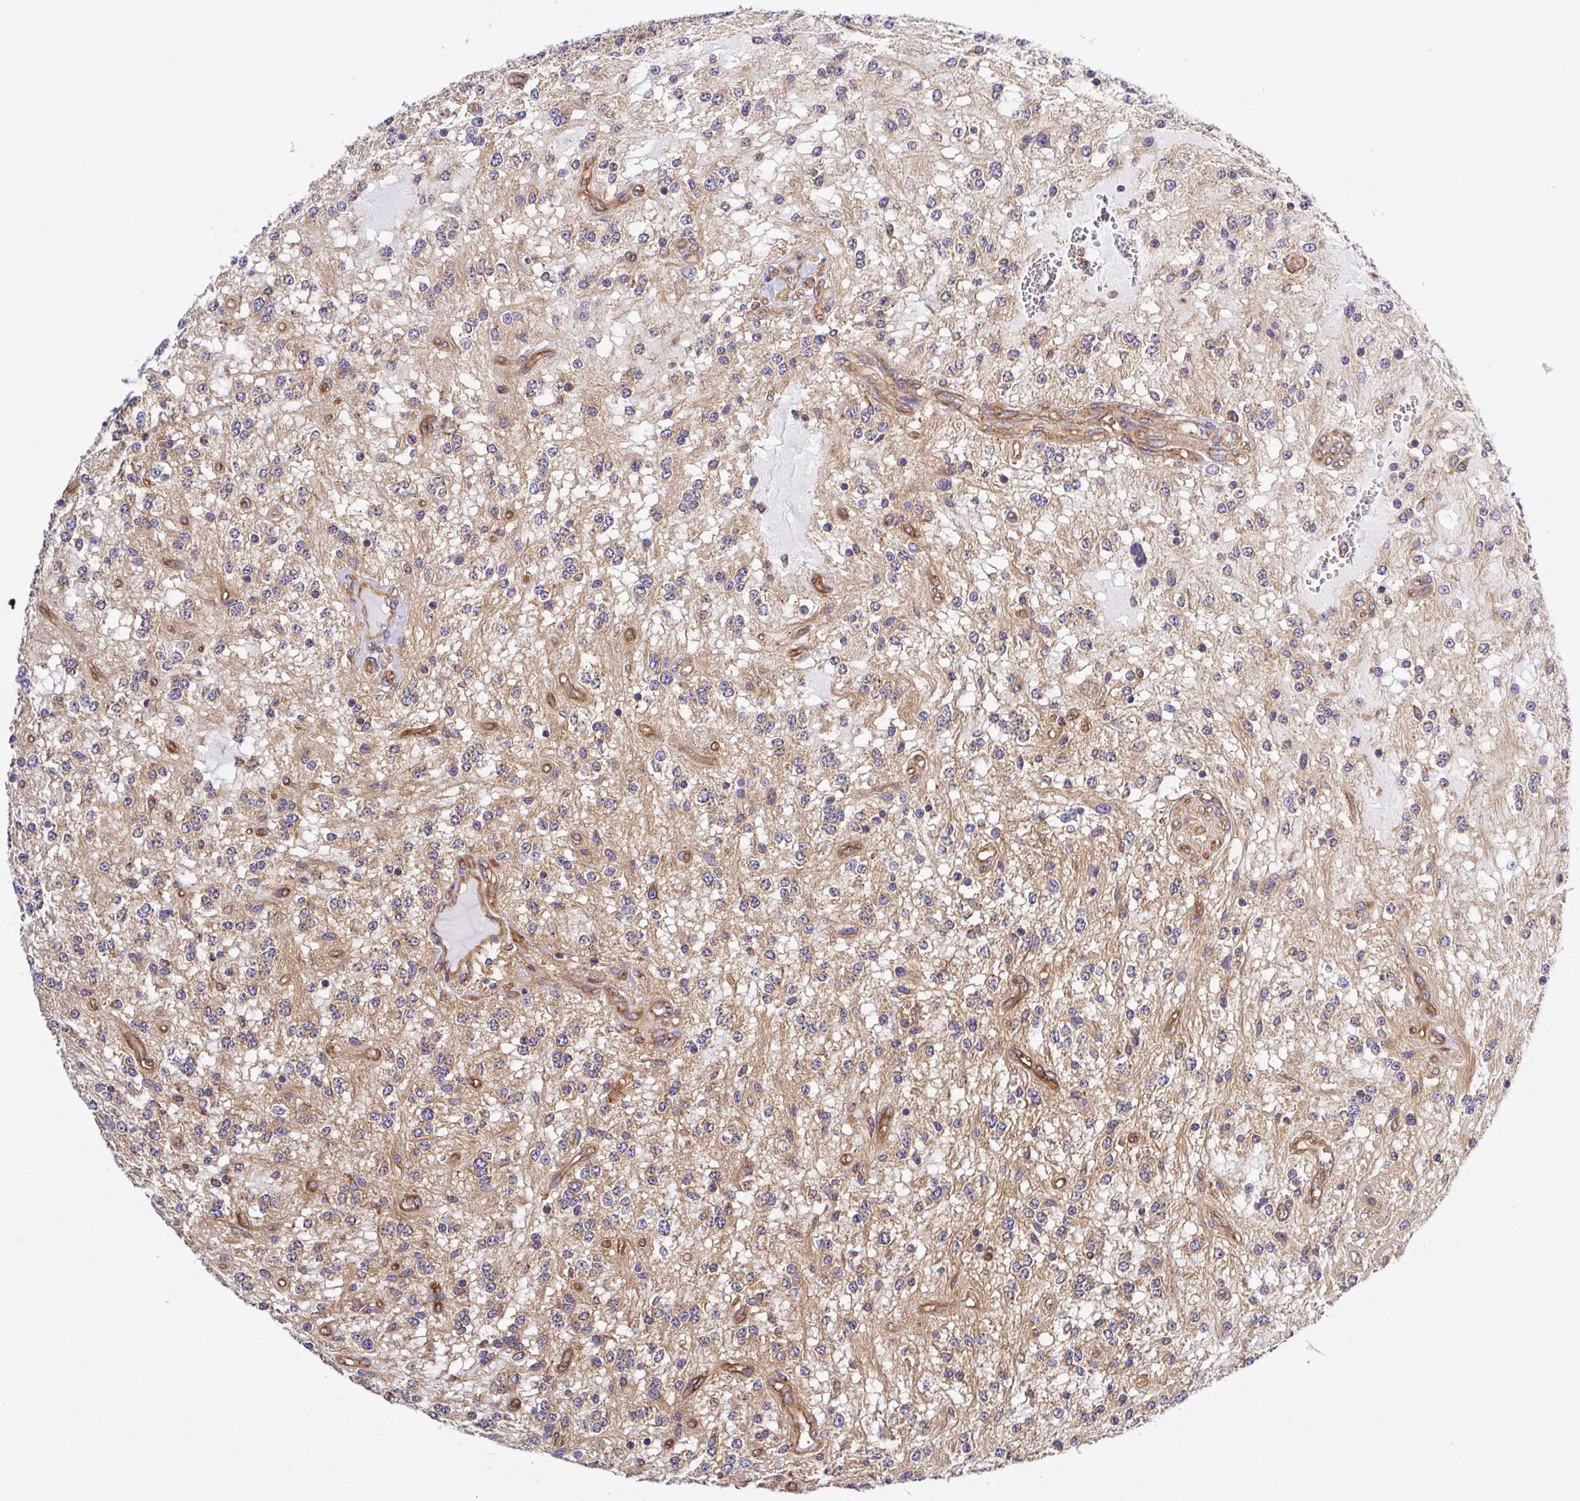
{"staining": {"intensity": "weak", "quantity": "25%-75%", "location": "cytoplasmic/membranous"}, "tissue": "glioma", "cell_type": "Tumor cells", "image_type": "cancer", "snomed": [{"axis": "morphology", "description": "Glioma, malignant, Low grade"}, {"axis": "topography", "description": "Cerebellum"}], "caption": "DAB (3,3'-diaminobenzidine) immunohistochemical staining of glioma exhibits weak cytoplasmic/membranous protein positivity in approximately 25%-75% of tumor cells.", "gene": "KIF5B", "patient": {"sex": "female", "age": 14}}